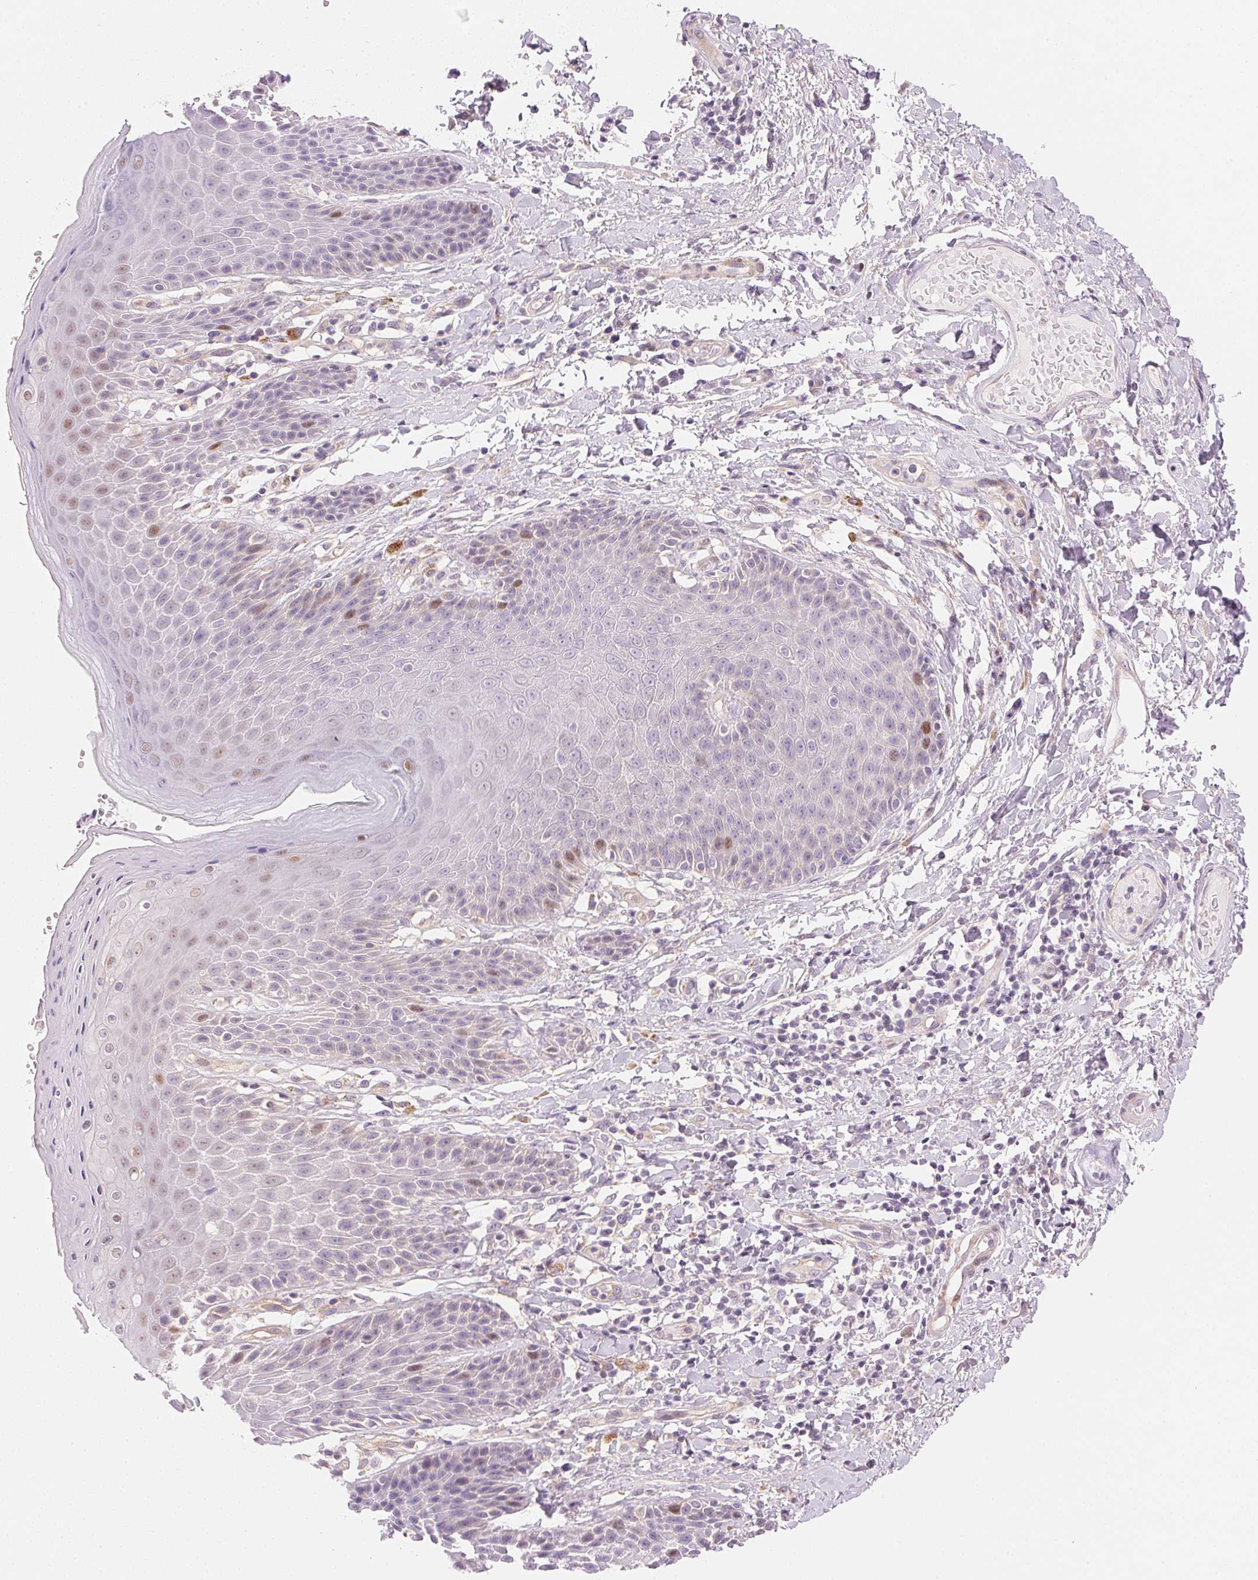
{"staining": {"intensity": "weak", "quantity": "<25%", "location": "nuclear"}, "tissue": "skin", "cell_type": "Epidermal cells", "image_type": "normal", "snomed": [{"axis": "morphology", "description": "Normal tissue, NOS"}, {"axis": "topography", "description": "Anal"}, {"axis": "topography", "description": "Peripheral nerve tissue"}], "caption": "IHC histopathology image of unremarkable skin: human skin stained with DAB shows no significant protein staining in epidermal cells.", "gene": "SMTN", "patient": {"sex": "male", "age": 51}}